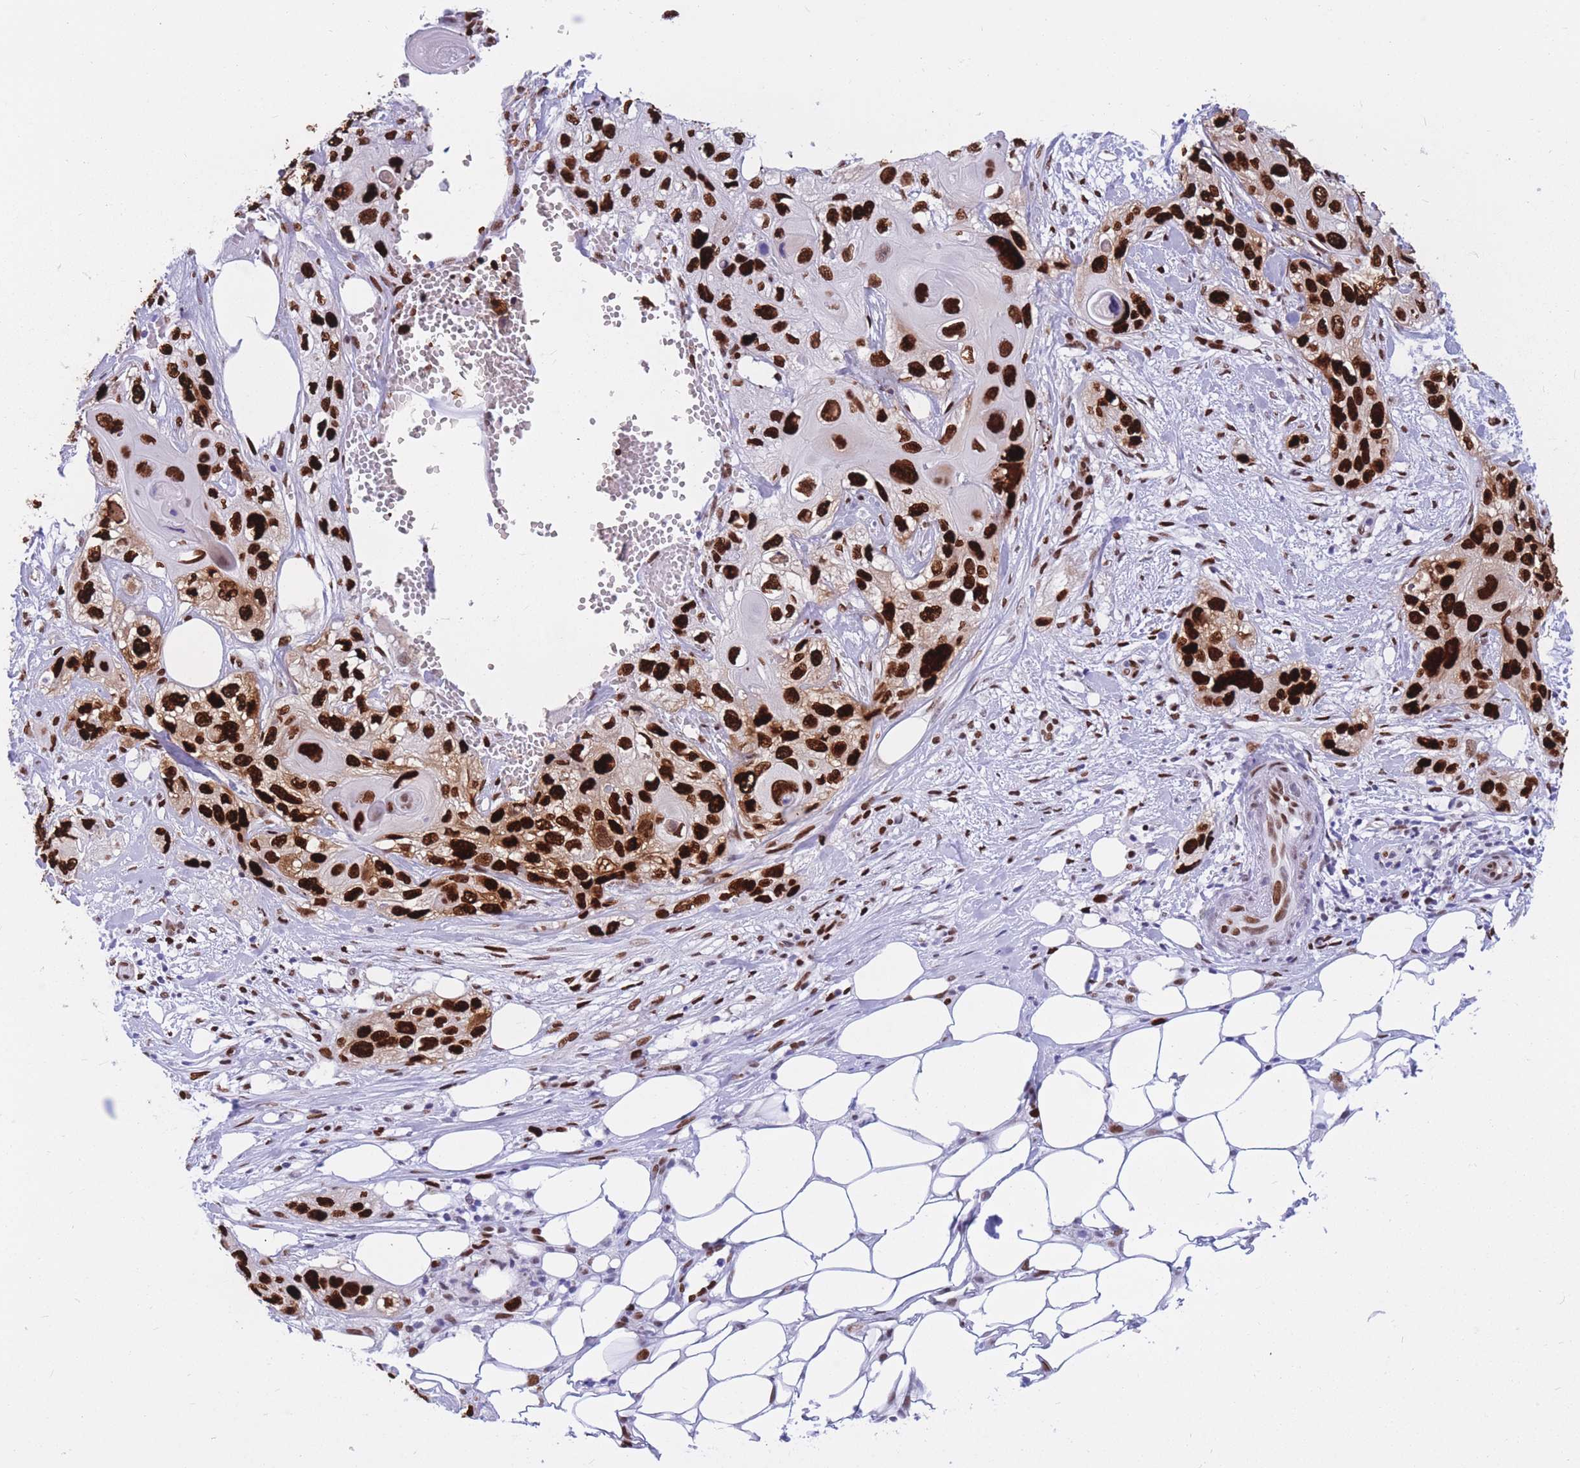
{"staining": {"intensity": "strong", "quantity": ">75%", "location": "nuclear"}, "tissue": "skin cancer", "cell_type": "Tumor cells", "image_type": "cancer", "snomed": [{"axis": "morphology", "description": "Normal tissue, NOS"}, {"axis": "morphology", "description": "Squamous cell carcinoma, NOS"}, {"axis": "topography", "description": "Skin"}], "caption": "Protein expression analysis of human skin cancer reveals strong nuclear staining in about >75% of tumor cells.", "gene": "NASP", "patient": {"sex": "male", "age": 72}}